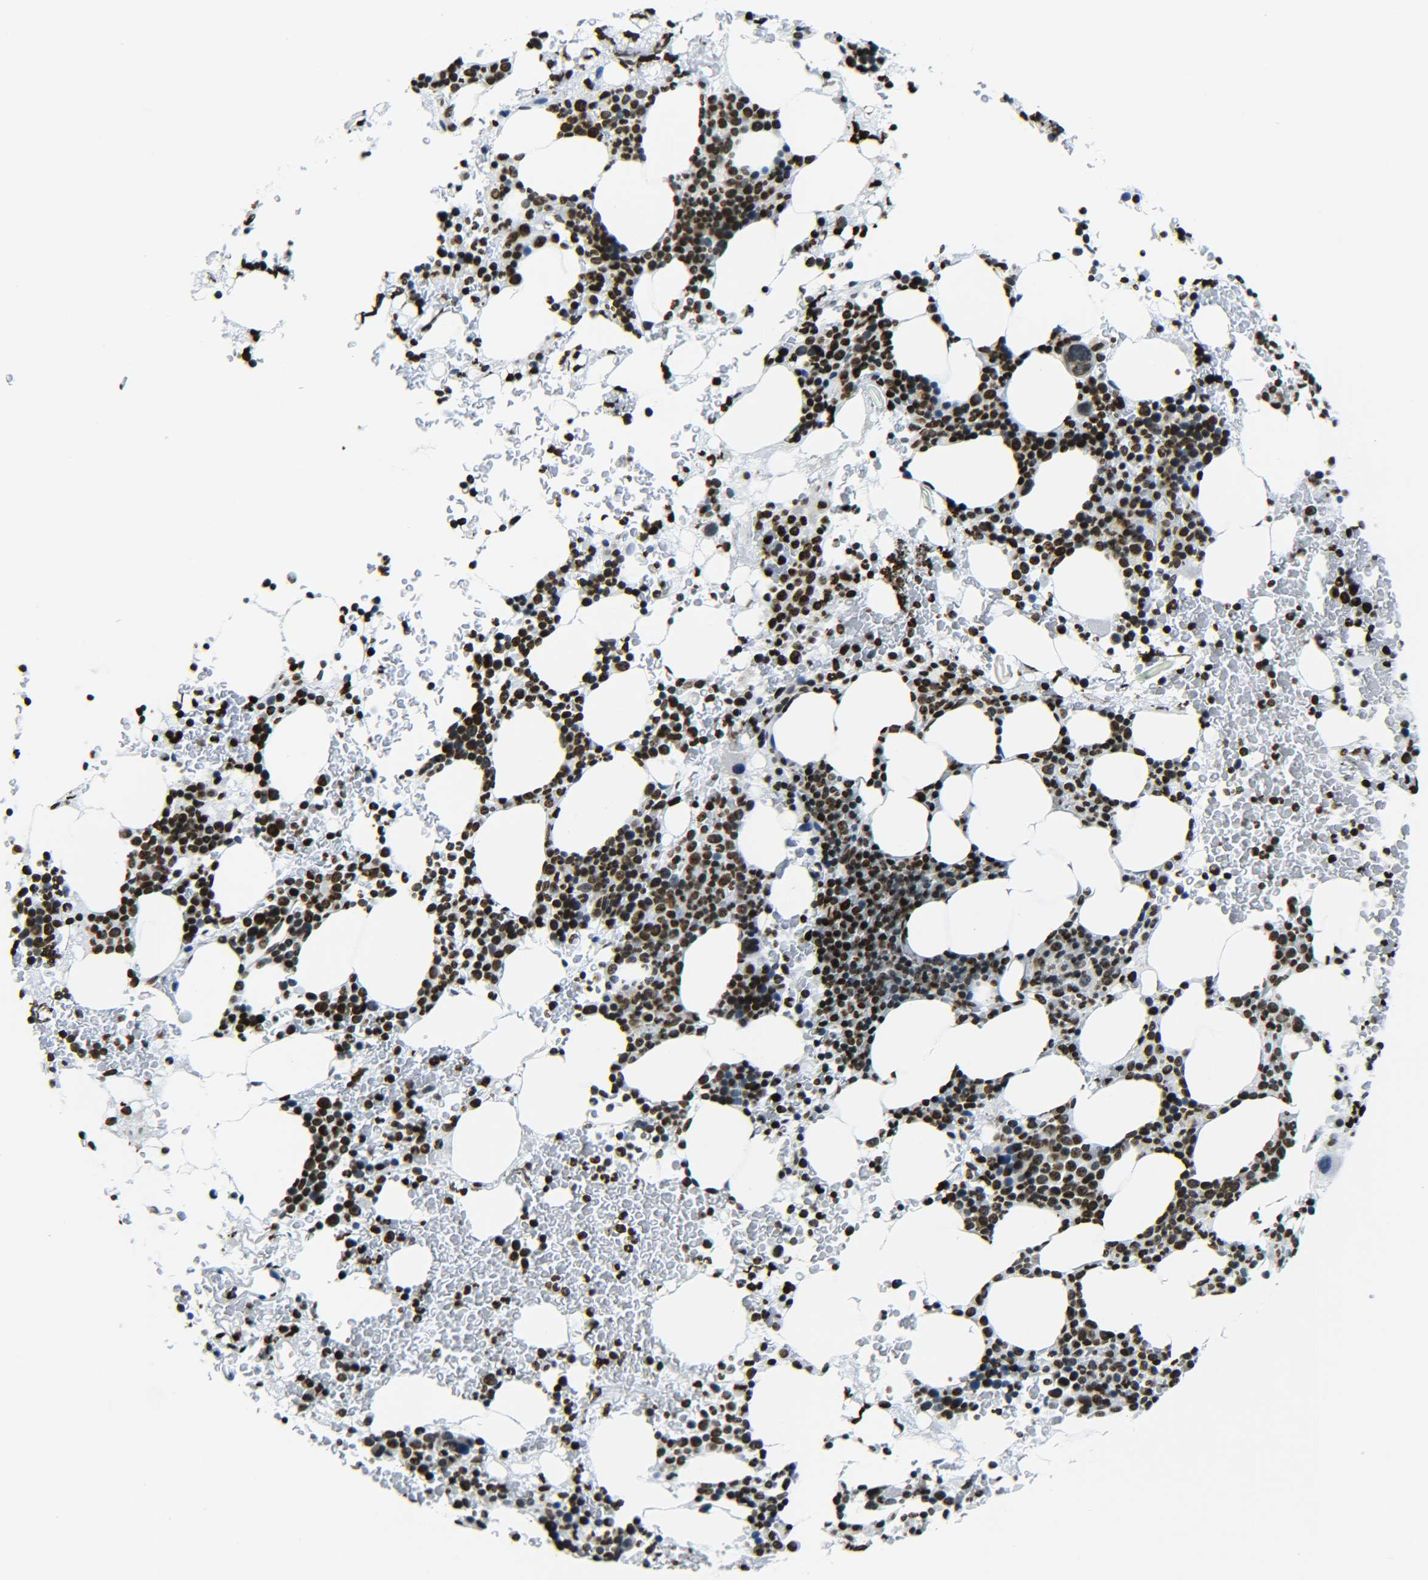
{"staining": {"intensity": "strong", "quantity": ">75%", "location": "nuclear"}, "tissue": "bone marrow", "cell_type": "Hematopoietic cells", "image_type": "normal", "snomed": [{"axis": "morphology", "description": "Normal tissue, NOS"}, {"axis": "morphology", "description": "Inflammation, NOS"}, {"axis": "topography", "description": "Bone marrow"}], "caption": "Immunohistochemical staining of benign bone marrow reveals strong nuclear protein staining in approximately >75% of hematopoietic cells. (DAB (3,3'-diaminobenzidine) = brown stain, brightfield microscopy at high magnification).", "gene": "H2AX", "patient": {"sex": "female", "age": 84}}